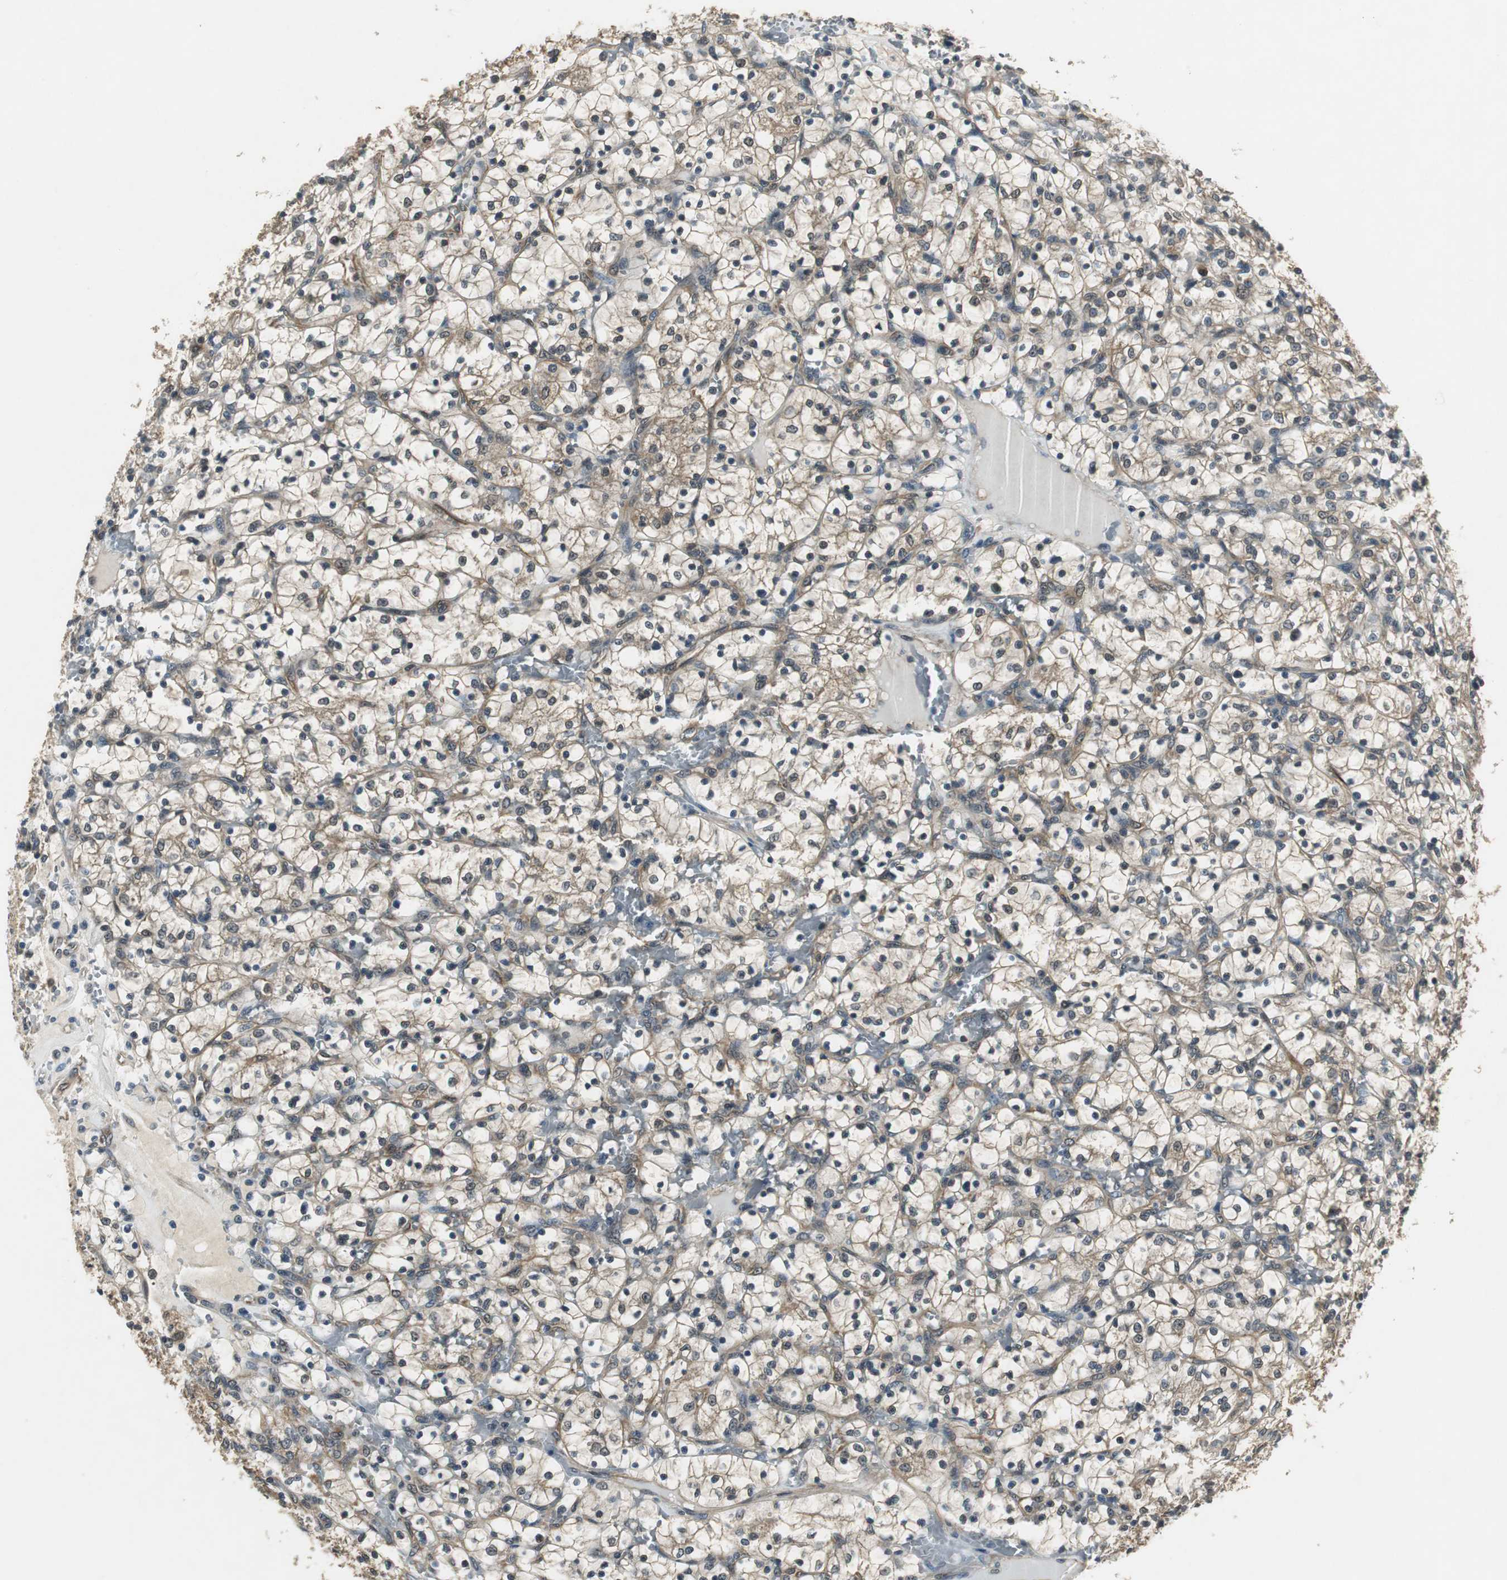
{"staining": {"intensity": "weak", "quantity": "25%-75%", "location": "cytoplasmic/membranous,nuclear"}, "tissue": "renal cancer", "cell_type": "Tumor cells", "image_type": "cancer", "snomed": [{"axis": "morphology", "description": "Adenocarcinoma, NOS"}, {"axis": "topography", "description": "Kidney"}], "caption": "IHC of human renal cancer displays low levels of weak cytoplasmic/membranous and nuclear expression in about 25%-75% of tumor cells.", "gene": "PSMB4", "patient": {"sex": "female", "age": 69}}